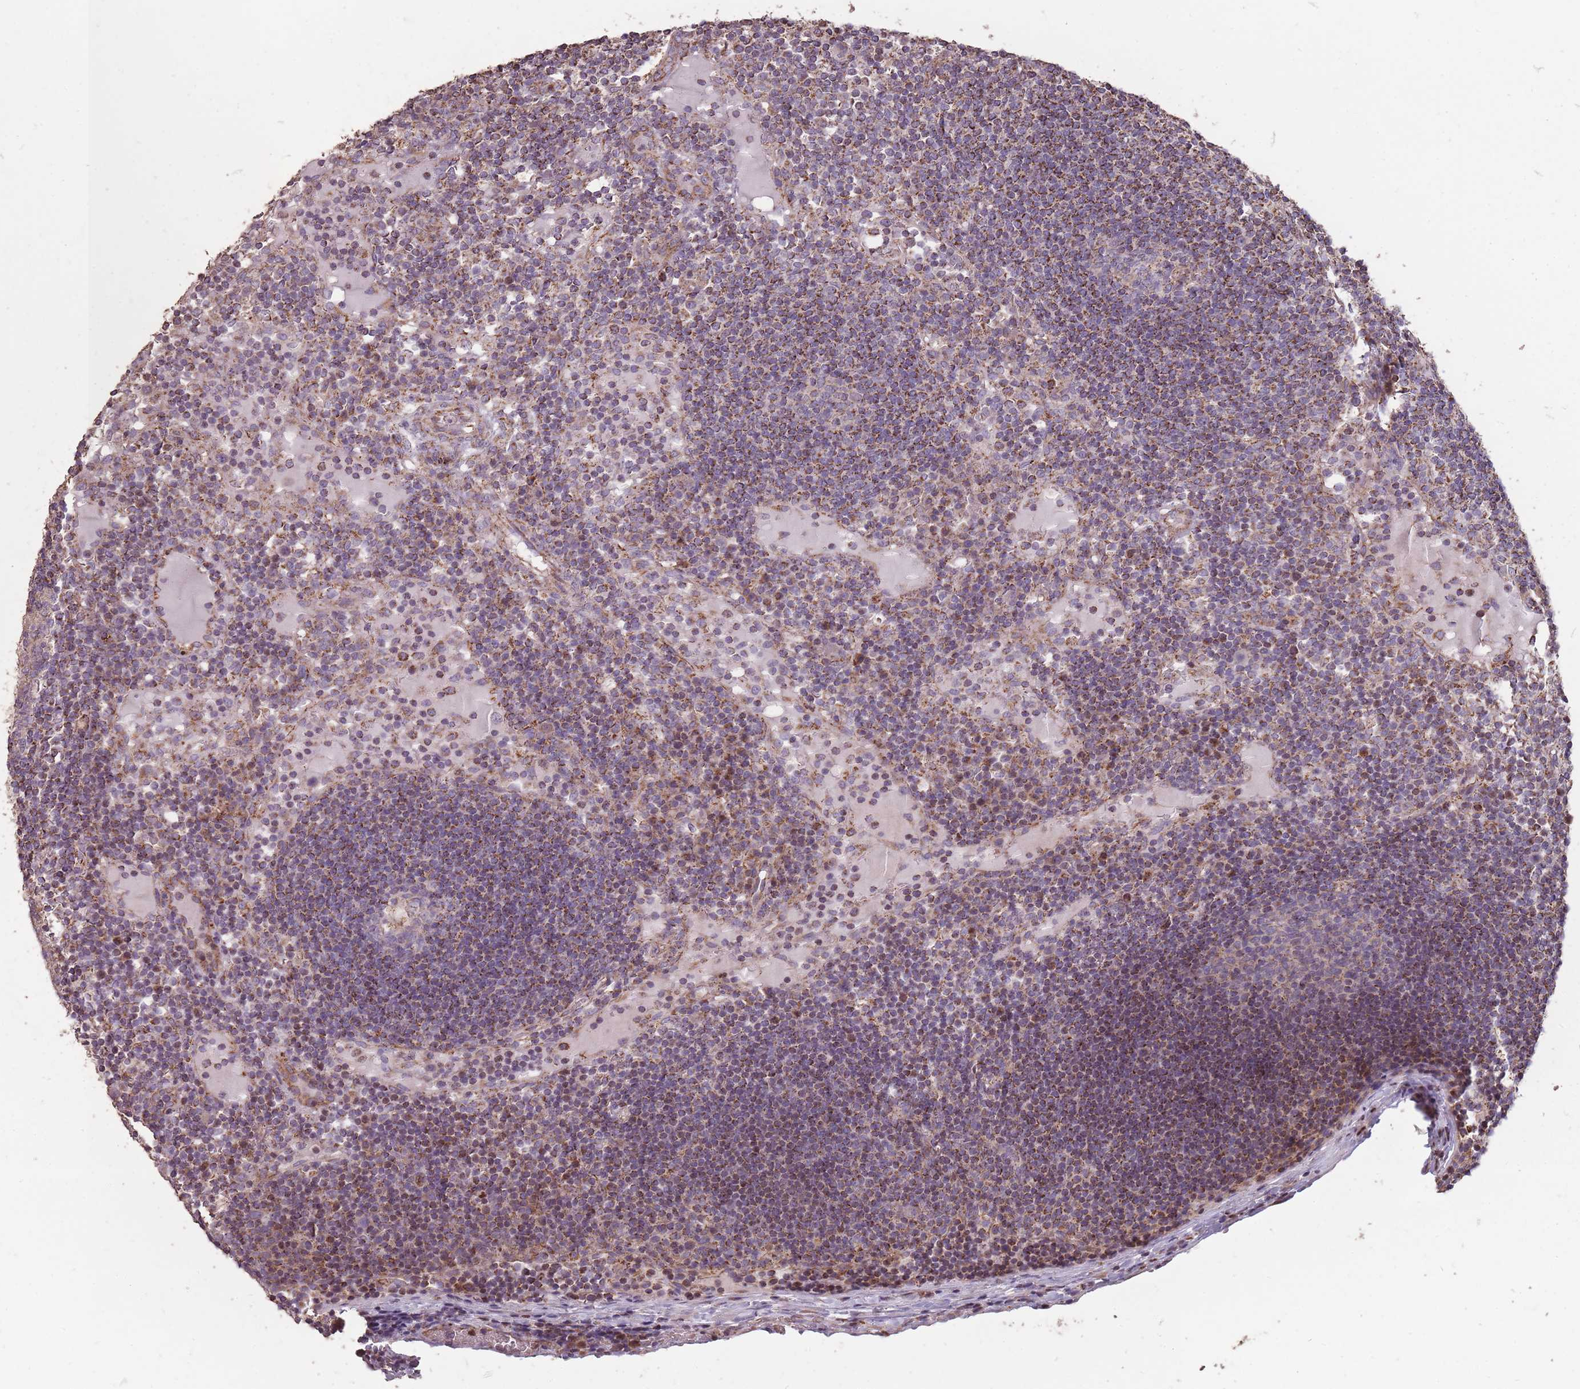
{"staining": {"intensity": "negative", "quantity": "none", "location": "none"}, "tissue": "lymph node", "cell_type": "Germinal center cells", "image_type": "normal", "snomed": [{"axis": "morphology", "description": "Normal tissue, NOS"}, {"axis": "topography", "description": "Lymph node"}], "caption": "Human lymph node stained for a protein using immunohistochemistry (IHC) exhibits no staining in germinal center cells.", "gene": "CNOT8", "patient": {"sex": "male", "age": 53}}